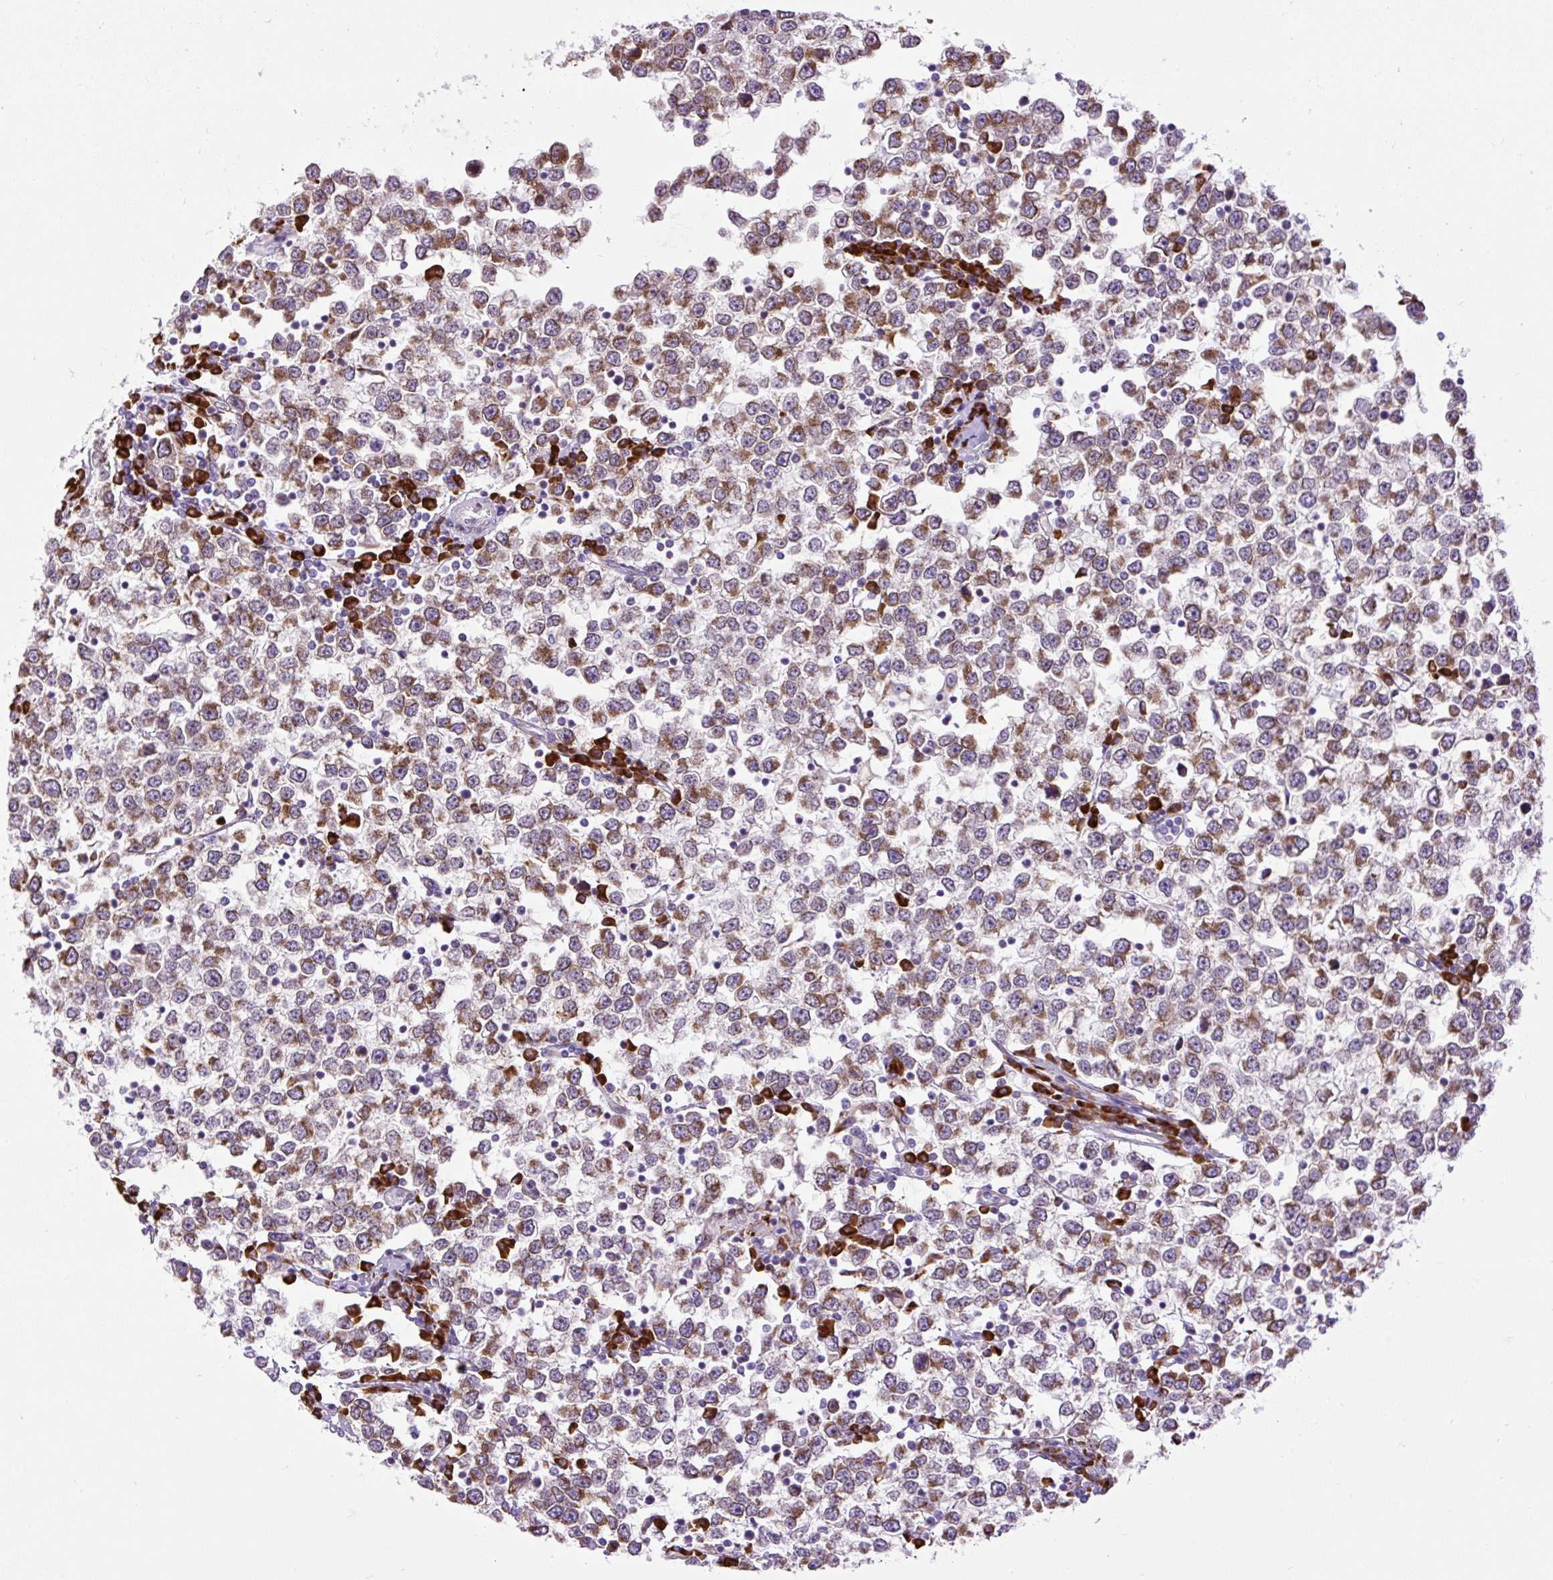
{"staining": {"intensity": "moderate", "quantity": ">75%", "location": "cytoplasmic/membranous"}, "tissue": "testis cancer", "cell_type": "Tumor cells", "image_type": "cancer", "snomed": [{"axis": "morphology", "description": "Seminoma, NOS"}, {"axis": "topography", "description": "Testis"}], "caption": "Tumor cells reveal moderate cytoplasmic/membranous positivity in approximately >75% of cells in testis cancer.", "gene": "DDOST", "patient": {"sex": "male", "age": 65}}